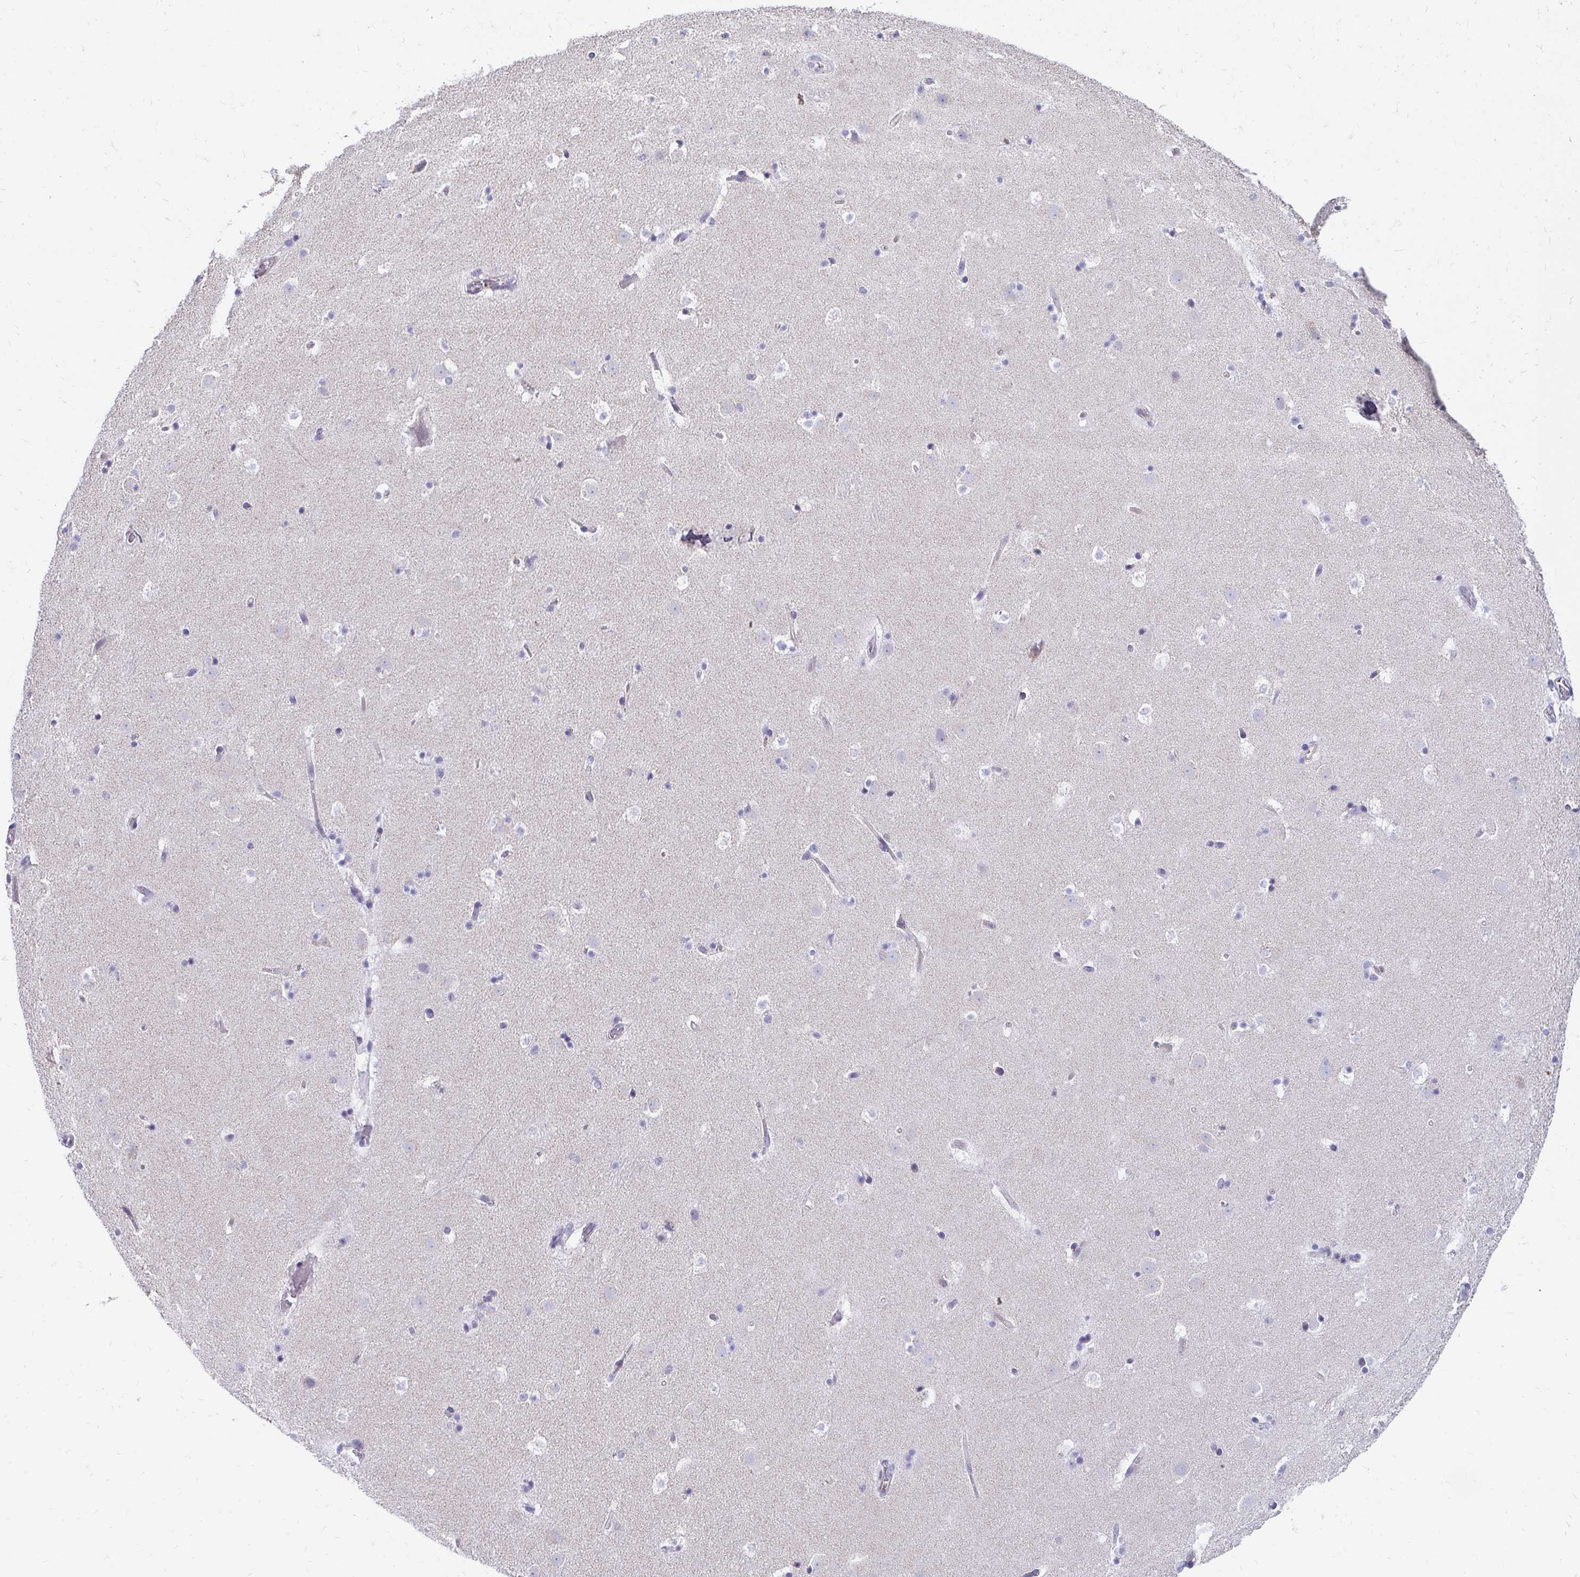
{"staining": {"intensity": "negative", "quantity": "none", "location": "none"}, "tissue": "caudate", "cell_type": "Glial cells", "image_type": "normal", "snomed": [{"axis": "morphology", "description": "Normal tissue, NOS"}, {"axis": "topography", "description": "Lateral ventricle wall"}], "caption": "IHC micrograph of unremarkable caudate: caudate stained with DAB (3,3'-diaminobenzidine) demonstrates no significant protein expression in glial cells.", "gene": "TMPRSS2", "patient": {"sex": "male", "age": 37}}